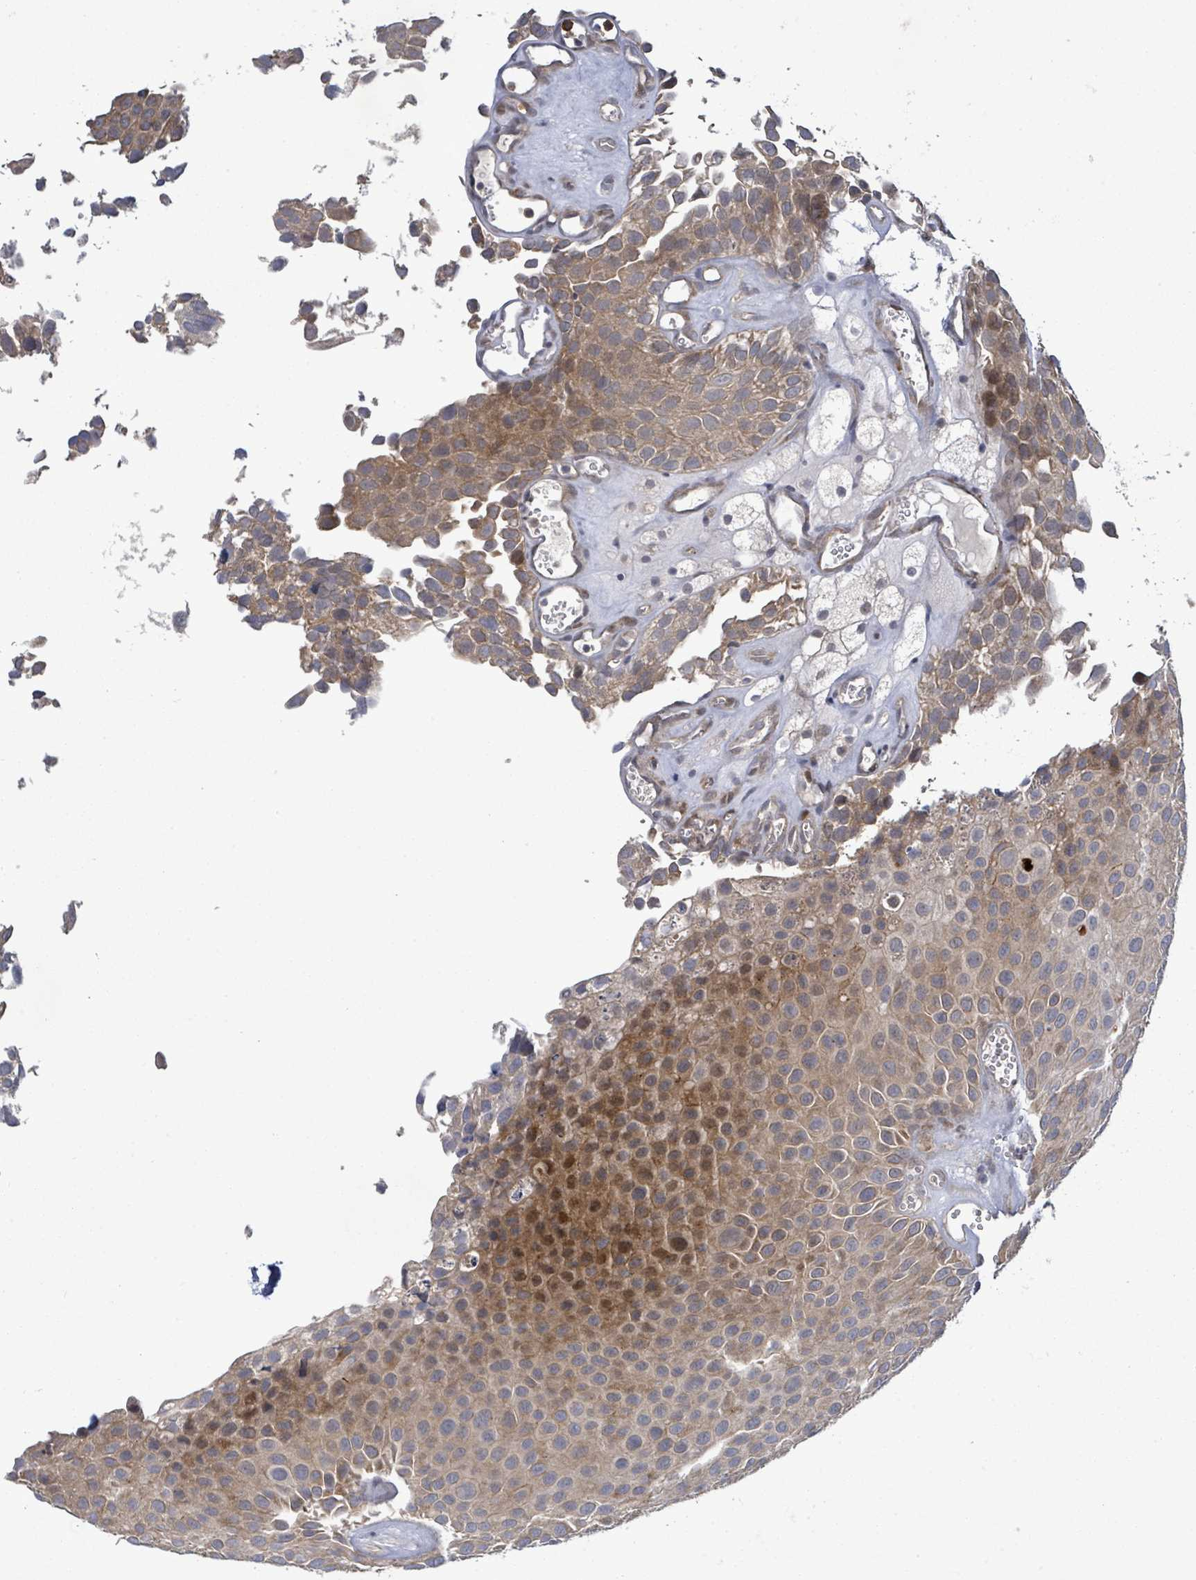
{"staining": {"intensity": "moderate", "quantity": ">75%", "location": "cytoplasmic/membranous,nuclear"}, "tissue": "urothelial cancer", "cell_type": "Tumor cells", "image_type": "cancer", "snomed": [{"axis": "morphology", "description": "Urothelial carcinoma, Low grade"}, {"axis": "topography", "description": "Urinary bladder"}], "caption": "Urothelial cancer was stained to show a protein in brown. There is medium levels of moderate cytoplasmic/membranous and nuclear expression in about >75% of tumor cells.", "gene": "SLIT3", "patient": {"sex": "male", "age": 88}}